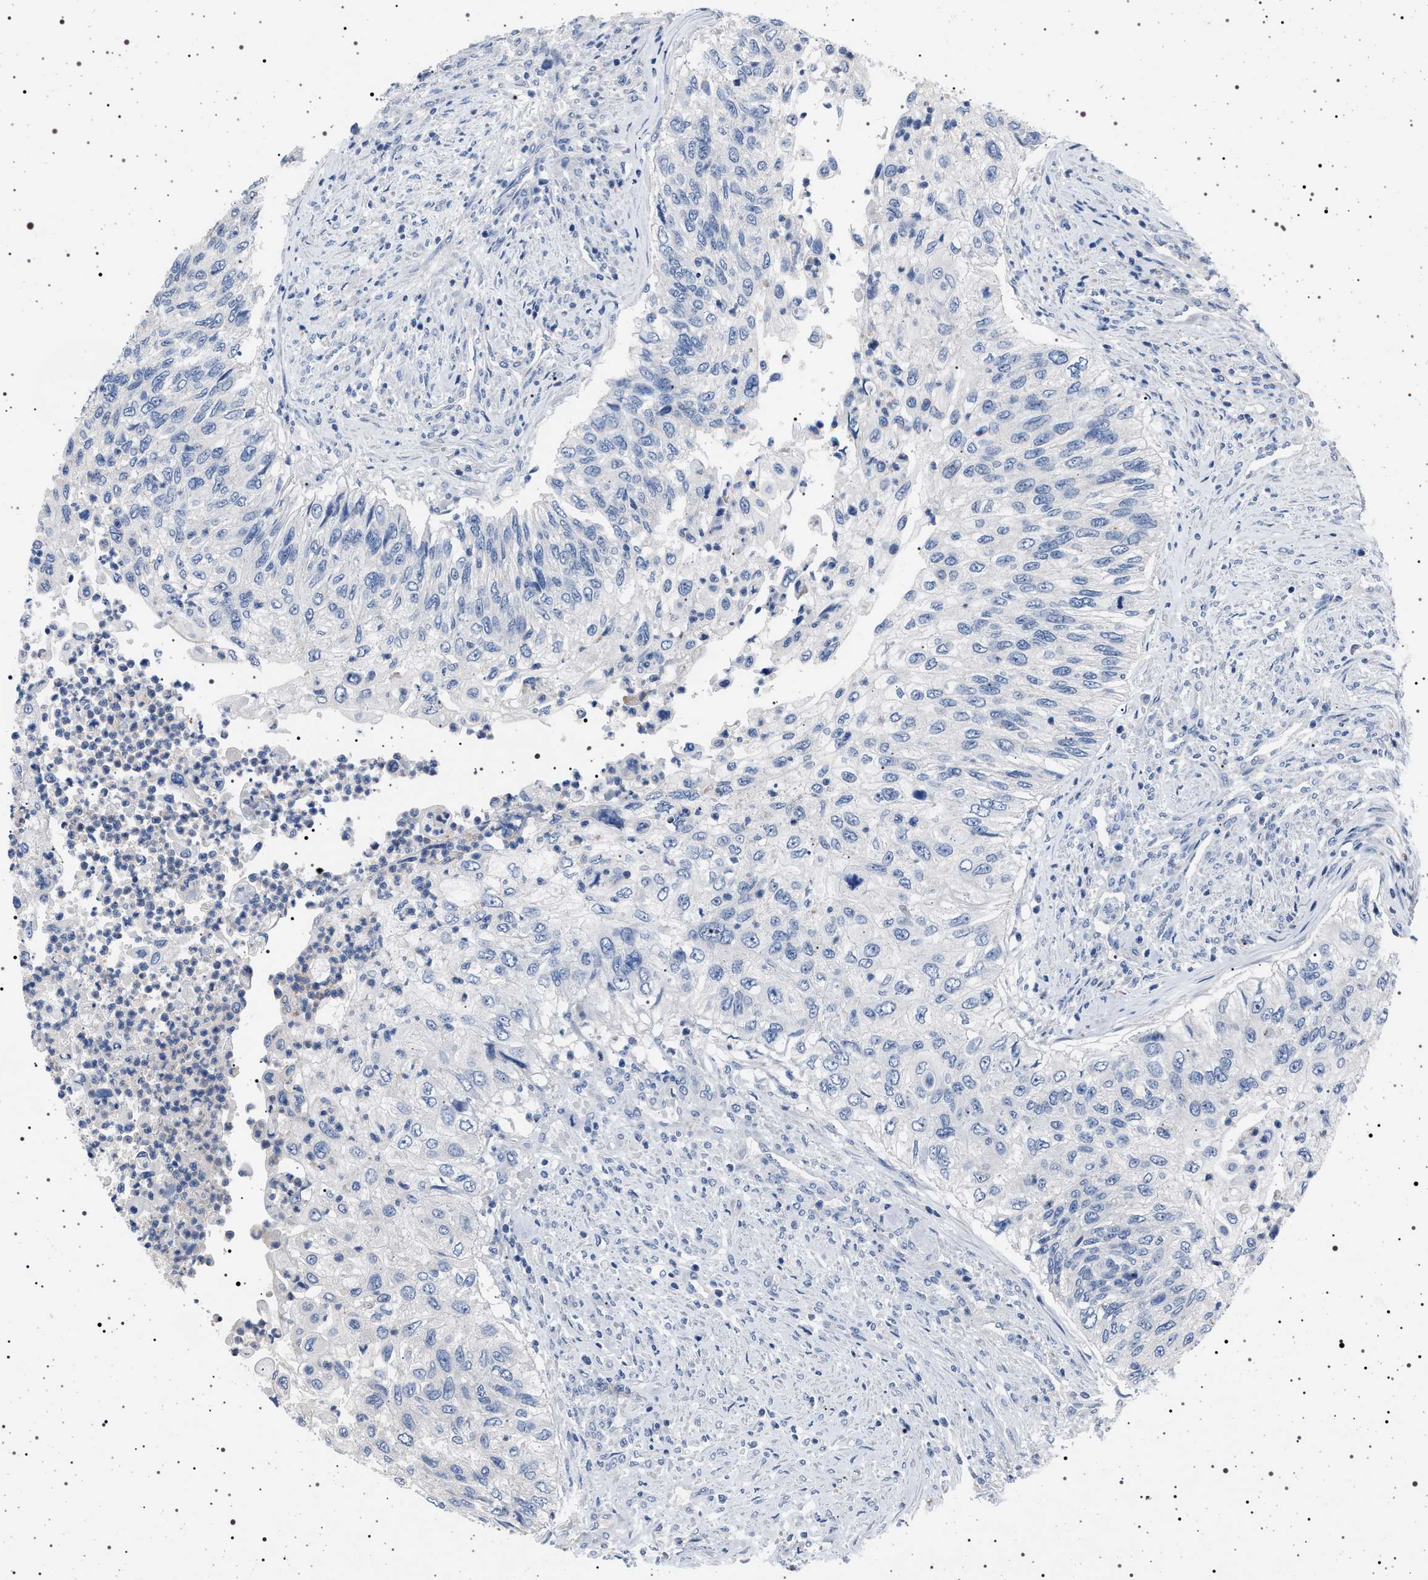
{"staining": {"intensity": "negative", "quantity": "none", "location": "none"}, "tissue": "urothelial cancer", "cell_type": "Tumor cells", "image_type": "cancer", "snomed": [{"axis": "morphology", "description": "Urothelial carcinoma, High grade"}, {"axis": "topography", "description": "Urinary bladder"}], "caption": "The immunohistochemistry (IHC) photomicrograph has no significant staining in tumor cells of urothelial cancer tissue. (Brightfield microscopy of DAB (3,3'-diaminobenzidine) immunohistochemistry (IHC) at high magnification).", "gene": "NAT9", "patient": {"sex": "female", "age": 60}}